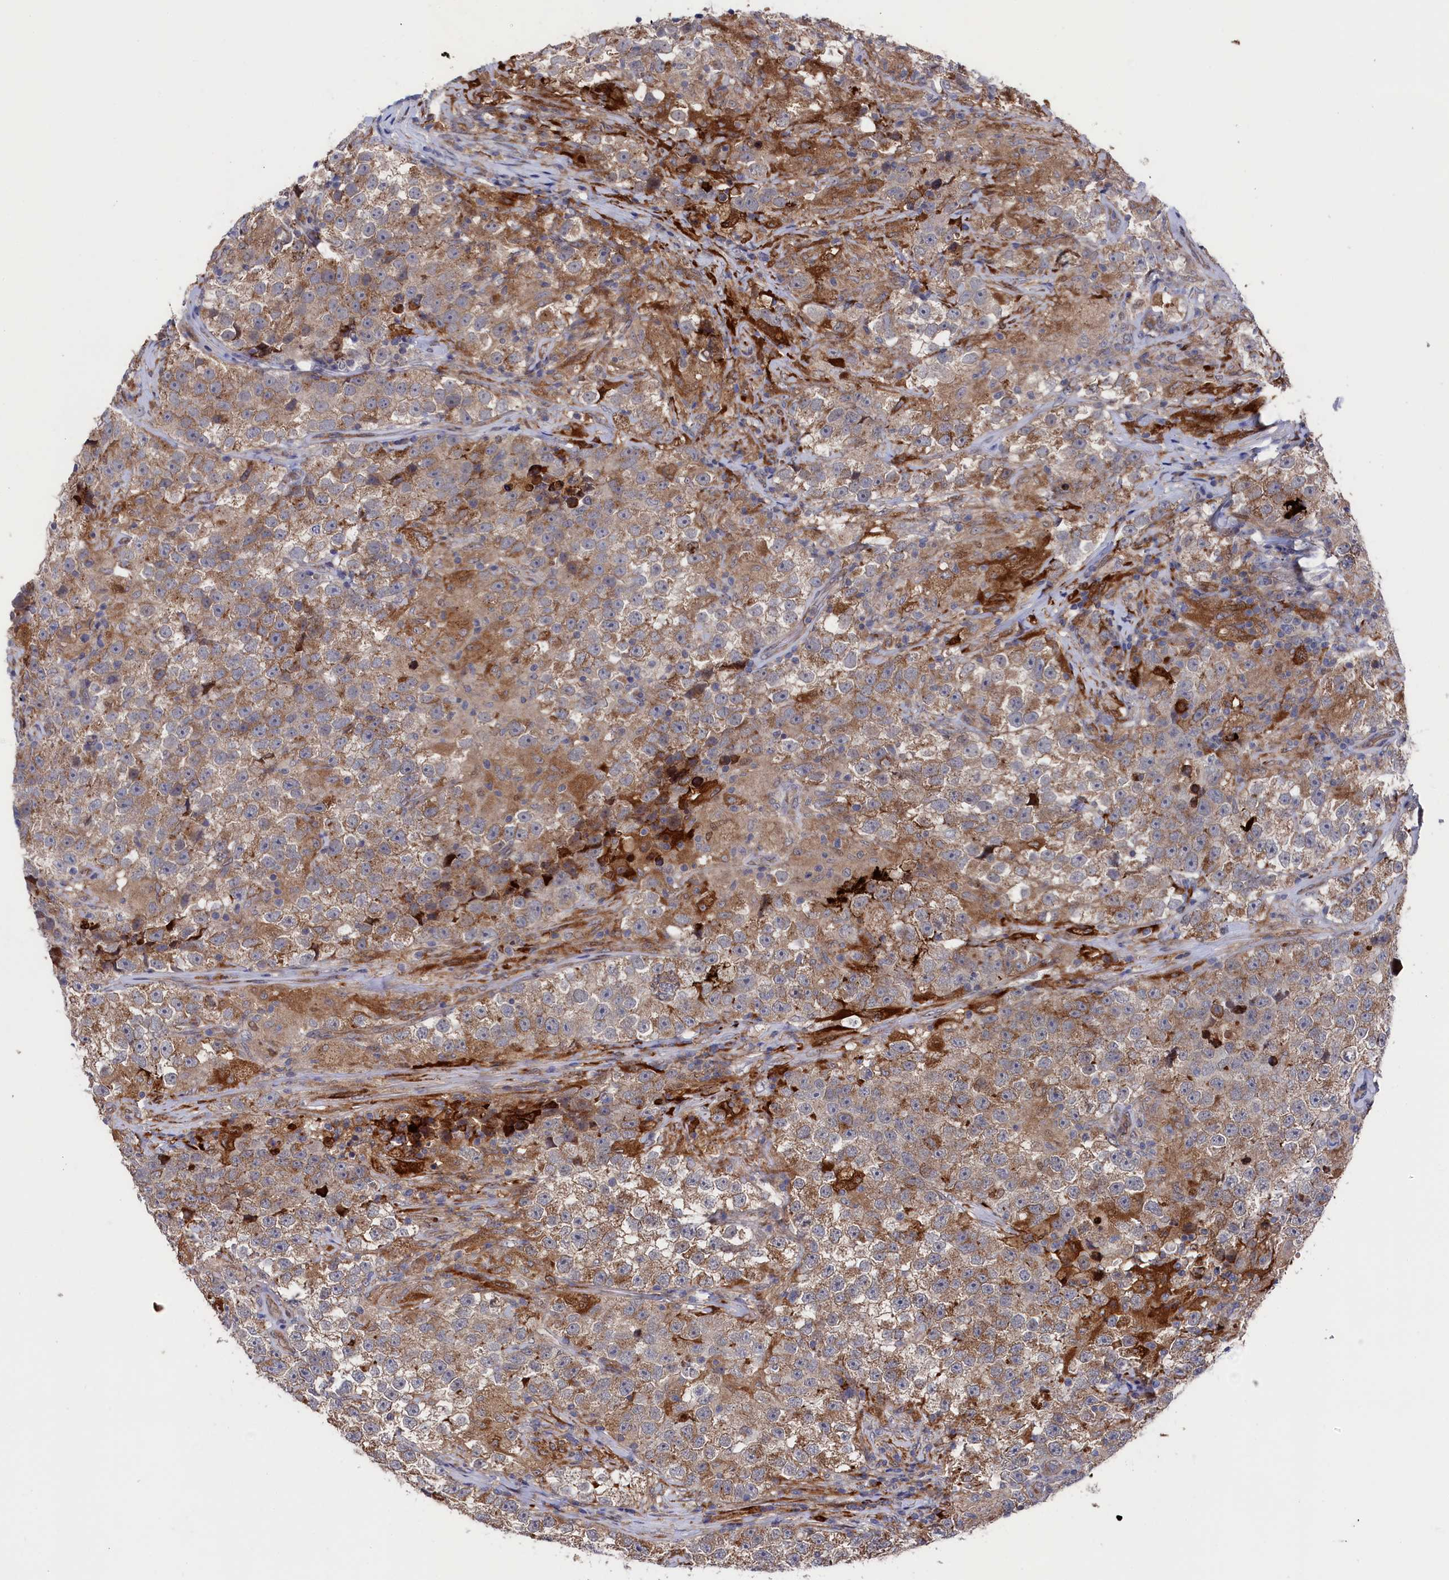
{"staining": {"intensity": "moderate", "quantity": ">75%", "location": "cytoplasmic/membranous"}, "tissue": "testis cancer", "cell_type": "Tumor cells", "image_type": "cancer", "snomed": [{"axis": "morphology", "description": "Seminoma, NOS"}, {"axis": "topography", "description": "Testis"}], "caption": "An IHC micrograph of neoplastic tissue is shown. Protein staining in brown labels moderate cytoplasmic/membranous positivity in testis cancer (seminoma) within tumor cells. (DAB = brown stain, brightfield microscopy at high magnification).", "gene": "ZNF891", "patient": {"sex": "male", "age": 46}}